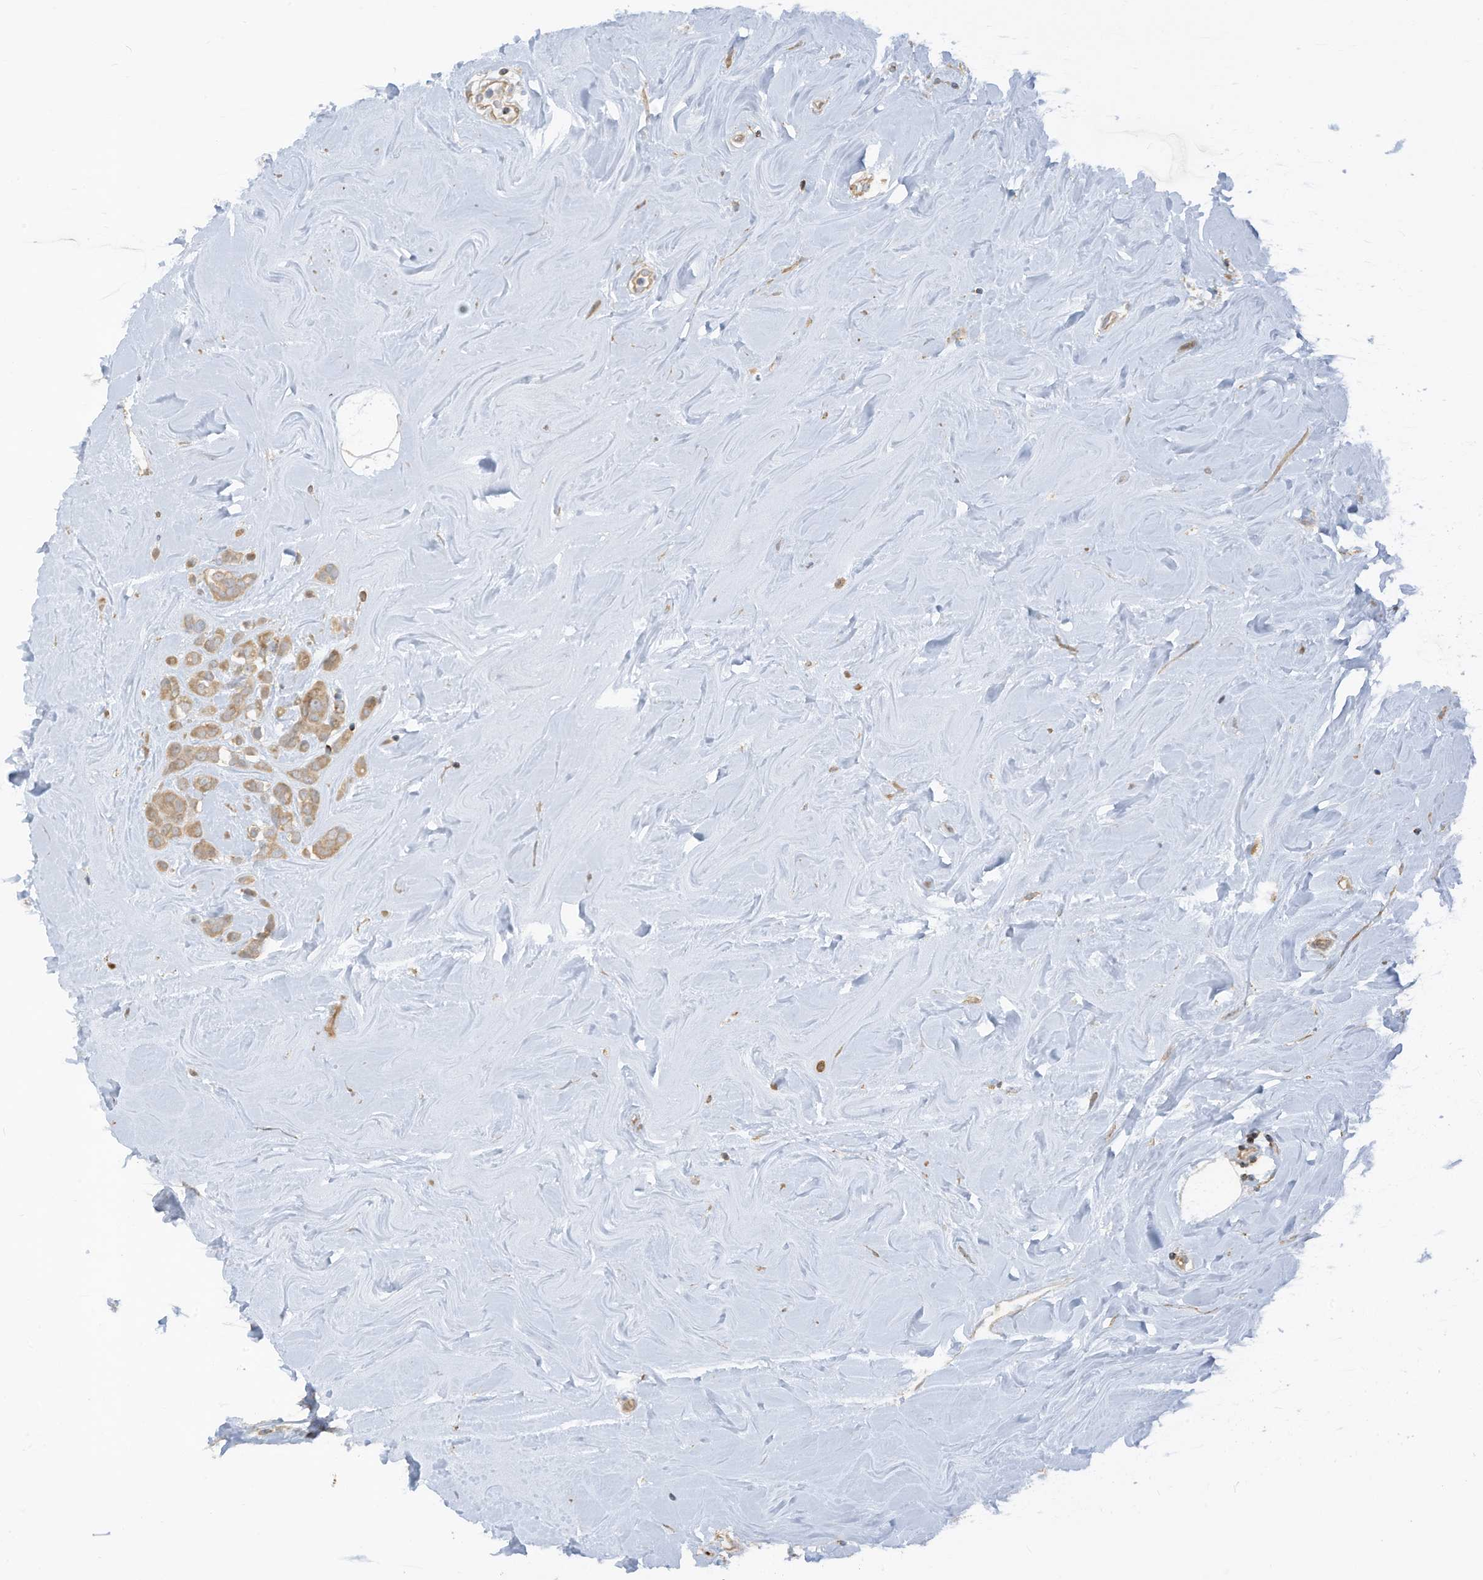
{"staining": {"intensity": "weak", "quantity": ">75%", "location": "cytoplasmic/membranous"}, "tissue": "breast cancer", "cell_type": "Tumor cells", "image_type": "cancer", "snomed": [{"axis": "morphology", "description": "Lobular carcinoma"}, {"axis": "topography", "description": "Breast"}], "caption": "Lobular carcinoma (breast) stained with a protein marker demonstrates weak staining in tumor cells.", "gene": "GTPBP2", "patient": {"sex": "female", "age": 47}}